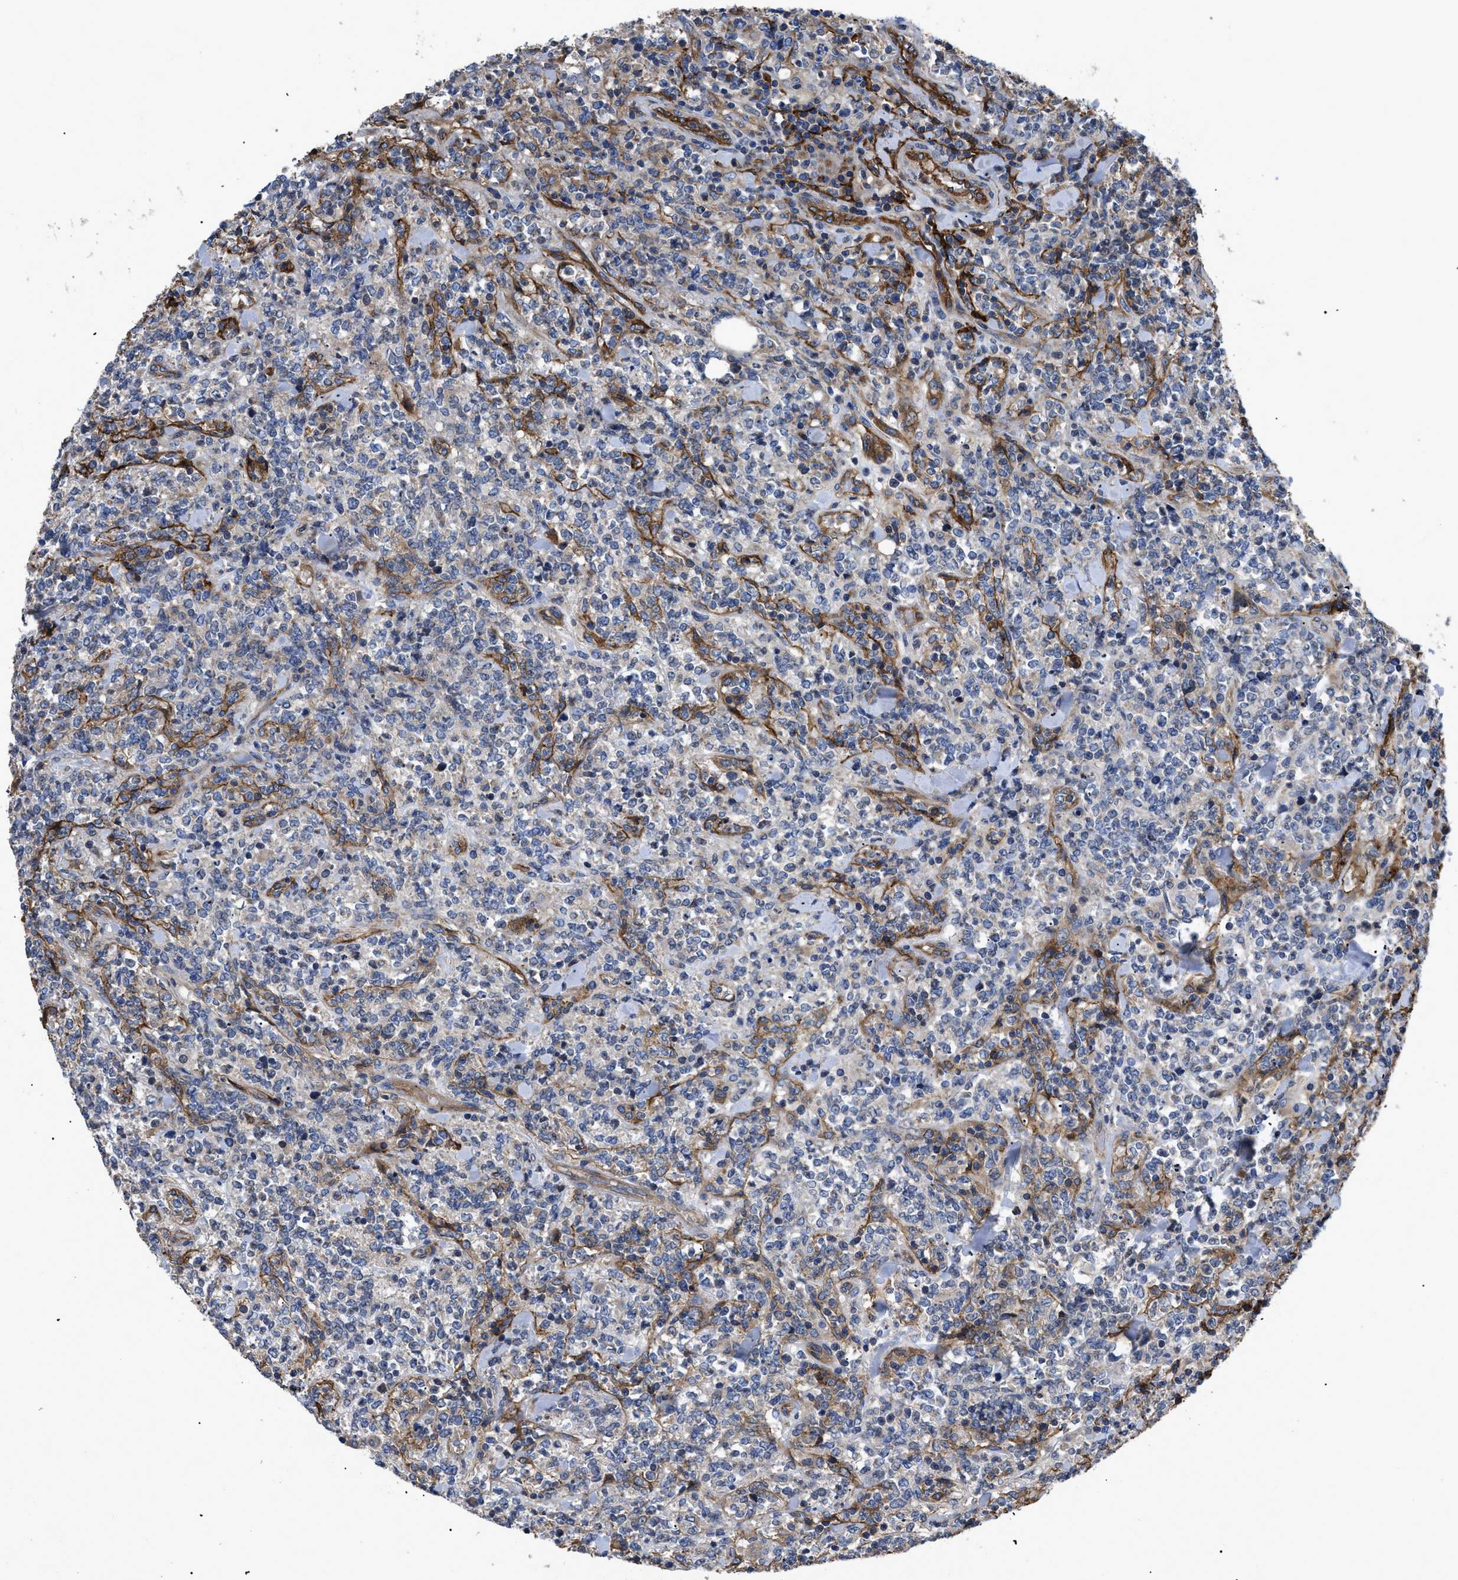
{"staining": {"intensity": "negative", "quantity": "none", "location": "none"}, "tissue": "lymphoma", "cell_type": "Tumor cells", "image_type": "cancer", "snomed": [{"axis": "morphology", "description": "Malignant lymphoma, non-Hodgkin's type, High grade"}, {"axis": "topography", "description": "Soft tissue"}], "caption": "Immunohistochemistry histopathology image of human lymphoma stained for a protein (brown), which demonstrates no staining in tumor cells.", "gene": "NT5E", "patient": {"sex": "male", "age": 18}}